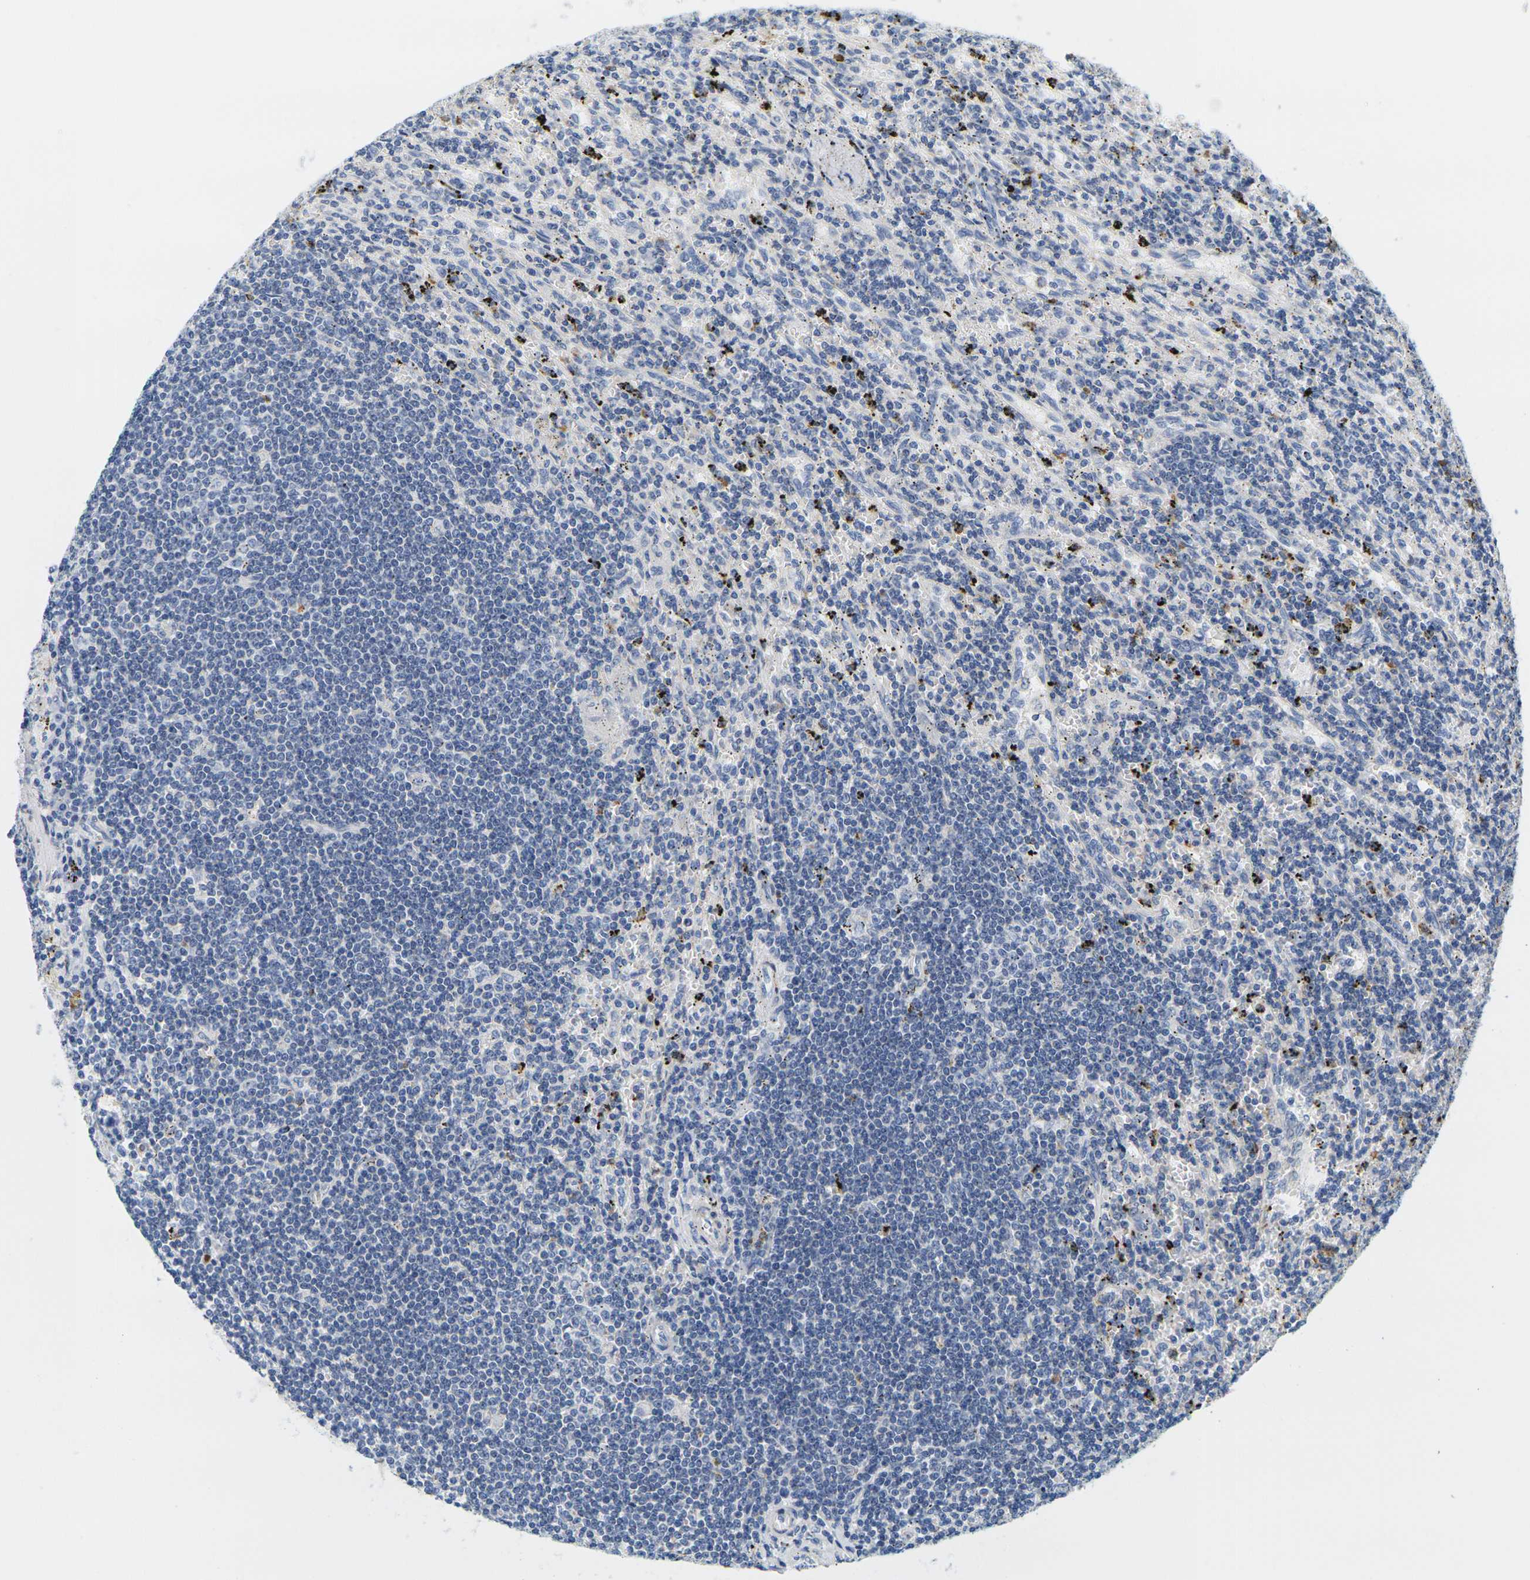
{"staining": {"intensity": "negative", "quantity": "none", "location": "none"}, "tissue": "lymphoma", "cell_type": "Tumor cells", "image_type": "cancer", "snomed": [{"axis": "morphology", "description": "Malignant lymphoma, non-Hodgkin's type, Low grade"}, {"axis": "topography", "description": "Spleen"}], "caption": "Malignant lymphoma, non-Hodgkin's type (low-grade) was stained to show a protein in brown. There is no significant staining in tumor cells. (Immunohistochemistry (ihc), brightfield microscopy, high magnification).", "gene": "KLK5", "patient": {"sex": "male", "age": 76}}